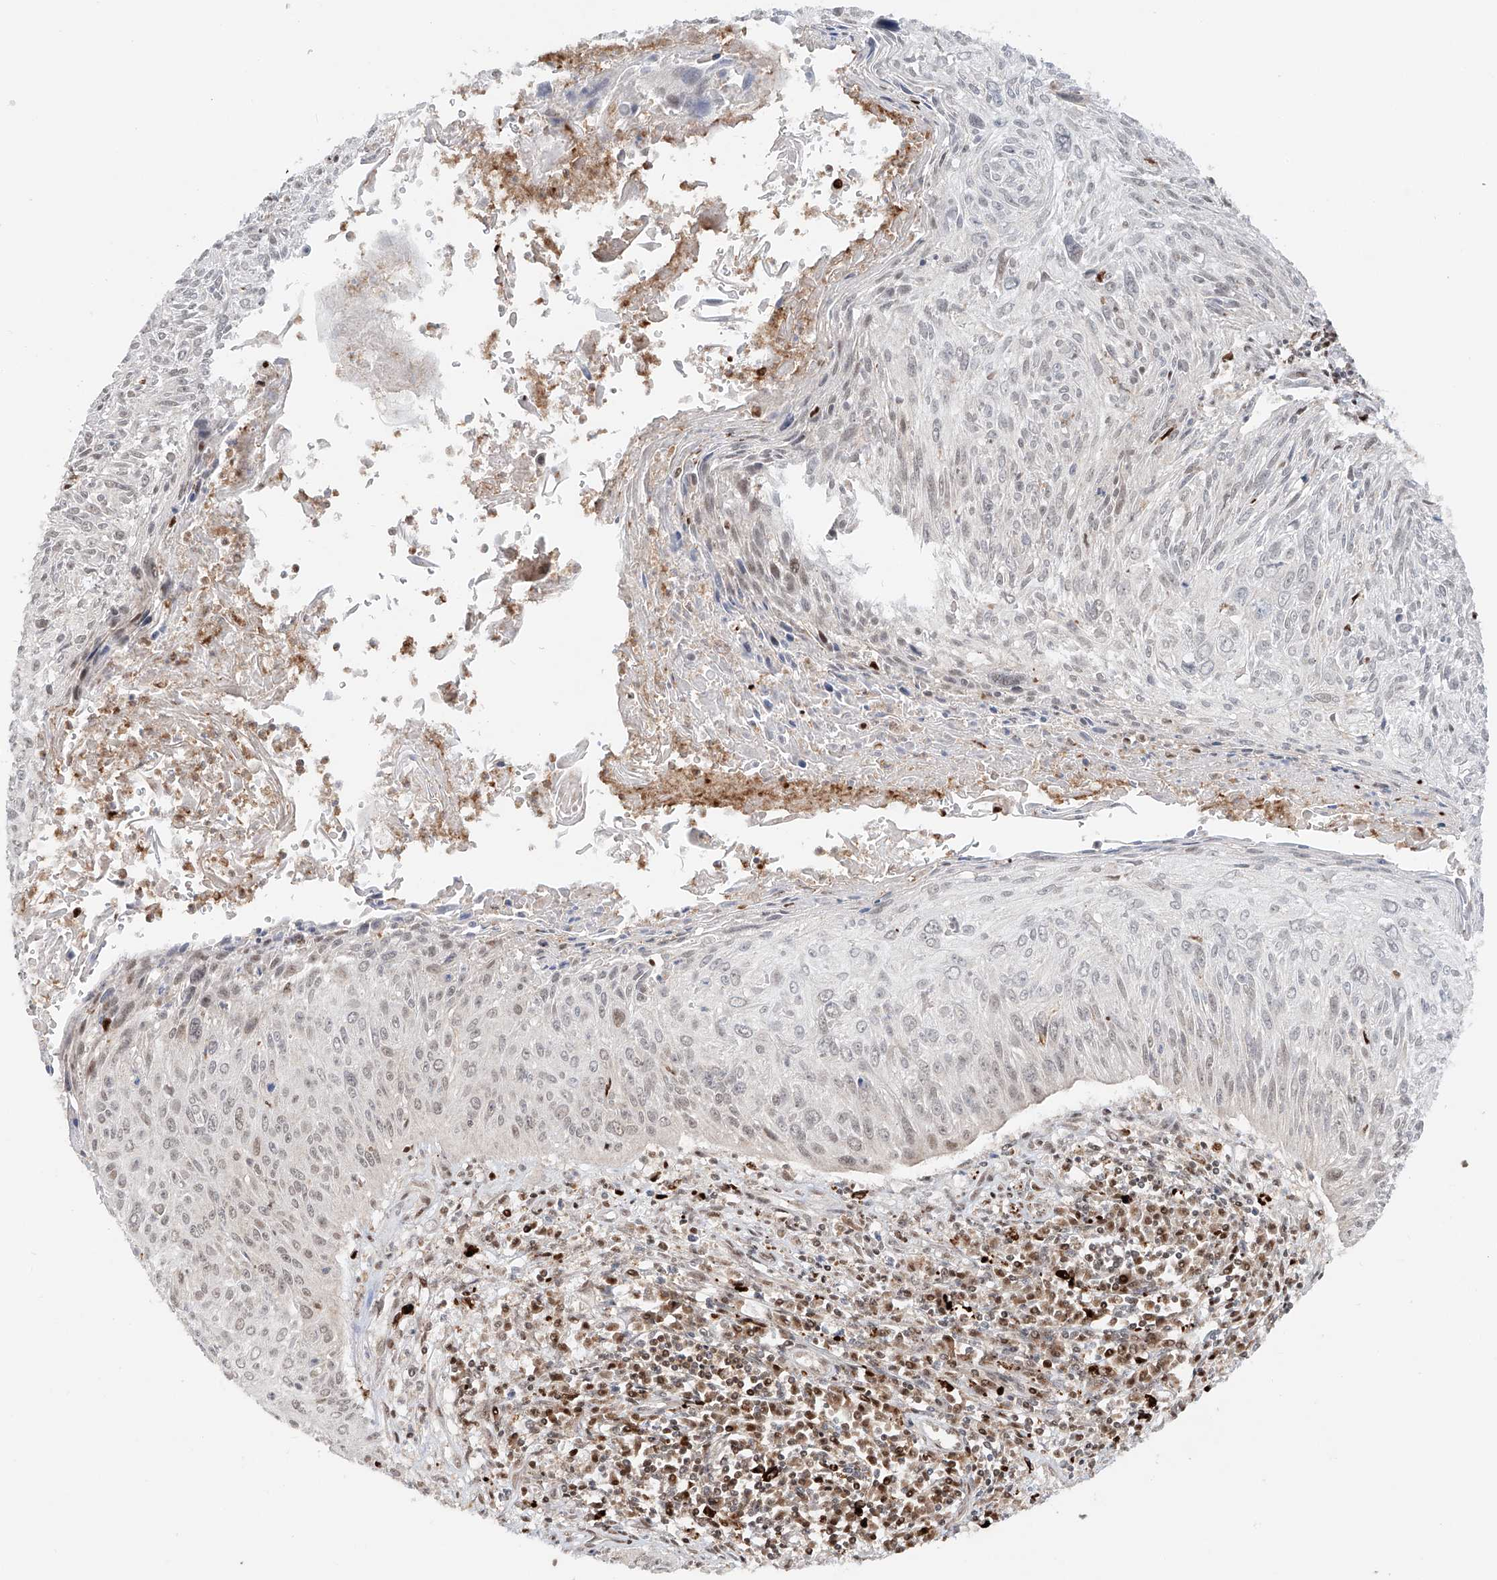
{"staining": {"intensity": "weak", "quantity": "<25%", "location": "nuclear"}, "tissue": "cervical cancer", "cell_type": "Tumor cells", "image_type": "cancer", "snomed": [{"axis": "morphology", "description": "Squamous cell carcinoma, NOS"}, {"axis": "topography", "description": "Cervix"}], "caption": "Image shows no protein expression in tumor cells of cervical squamous cell carcinoma tissue.", "gene": "DZIP1L", "patient": {"sex": "female", "age": 51}}